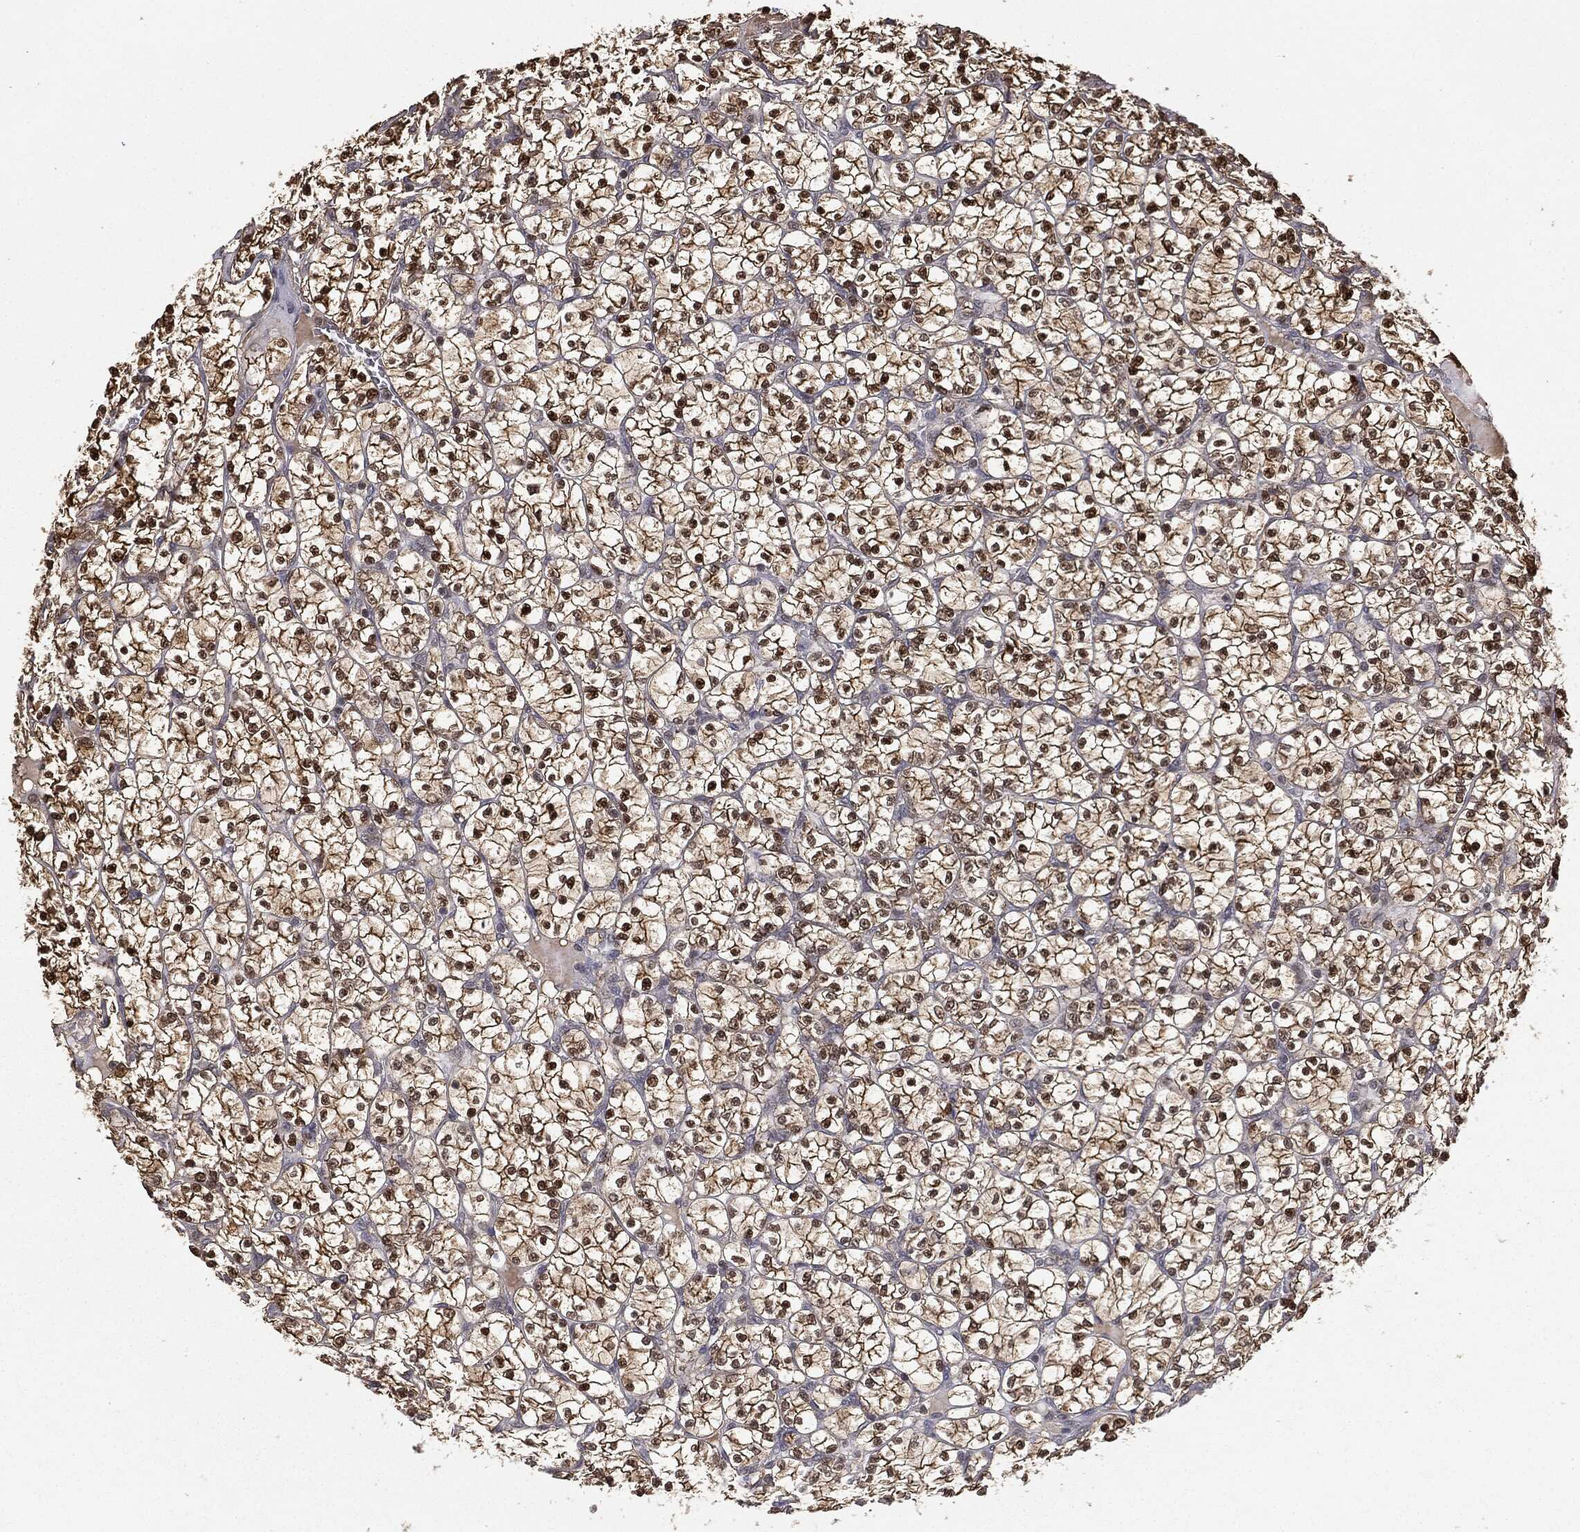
{"staining": {"intensity": "strong", "quantity": ">75%", "location": "cytoplasmic/membranous,nuclear"}, "tissue": "renal cancer", "cell_type": "Tumor cells", "image_type": "cancer", "snomed": [{"axis": "morphology", "description": "Adenocarcinoma, NOS"}, {"axis": "topography", "description": "Kidney"}], "caption": "Human adenocarcinoma (renal) stained with a brown dye shows strong cytoplasmic/membranous and nuclear positive positivity in approximately >75% of tumor cells.", "gene": "ZNHIT6", "patient": {"sex": "female", "age": 89}}